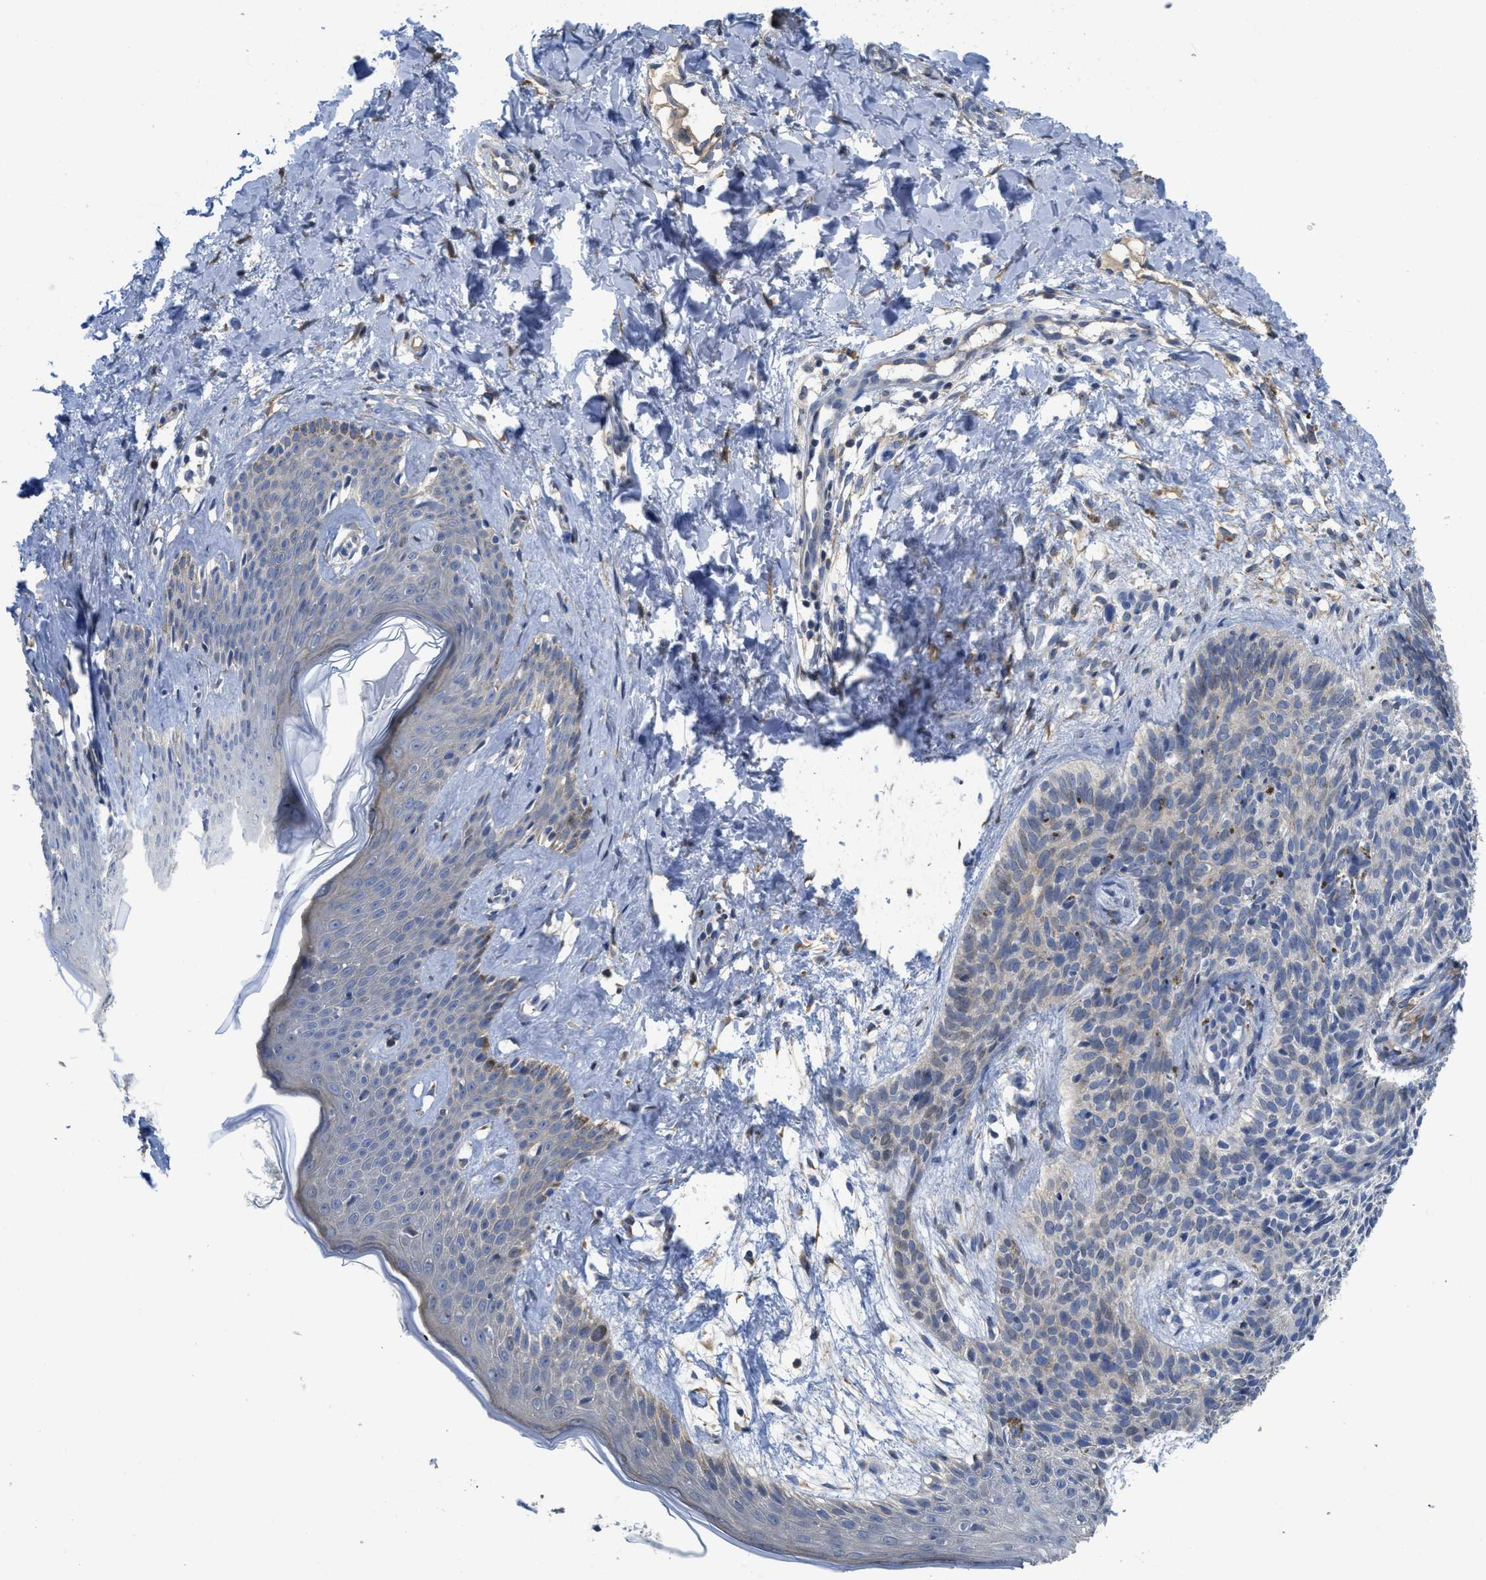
{"staining": {"intensity": "weak", "quantity": "<25%", "location": "cytoplasmic/membranous"}, "tissue": "skin cancer", "cell_type": "Tumor cells", "image_type": "cancer", "snomed": [{"axis": "morphology", "description": "Basal cell carcinoma"}, {"axis": "topography", "description": "Skin"}], "caption": "An immunohistochemistry micrograph of skin cancer (basal cell carcinoma) is shown. There is no staining in tumor cells of skin cancer (basal cell carcinoma). The staining is performed using DAB brown chromogen with nuclei counter-stained in using hematoxylin.", "gene": "SFXN2", "patient": {"sex": "male", "age": 60}}